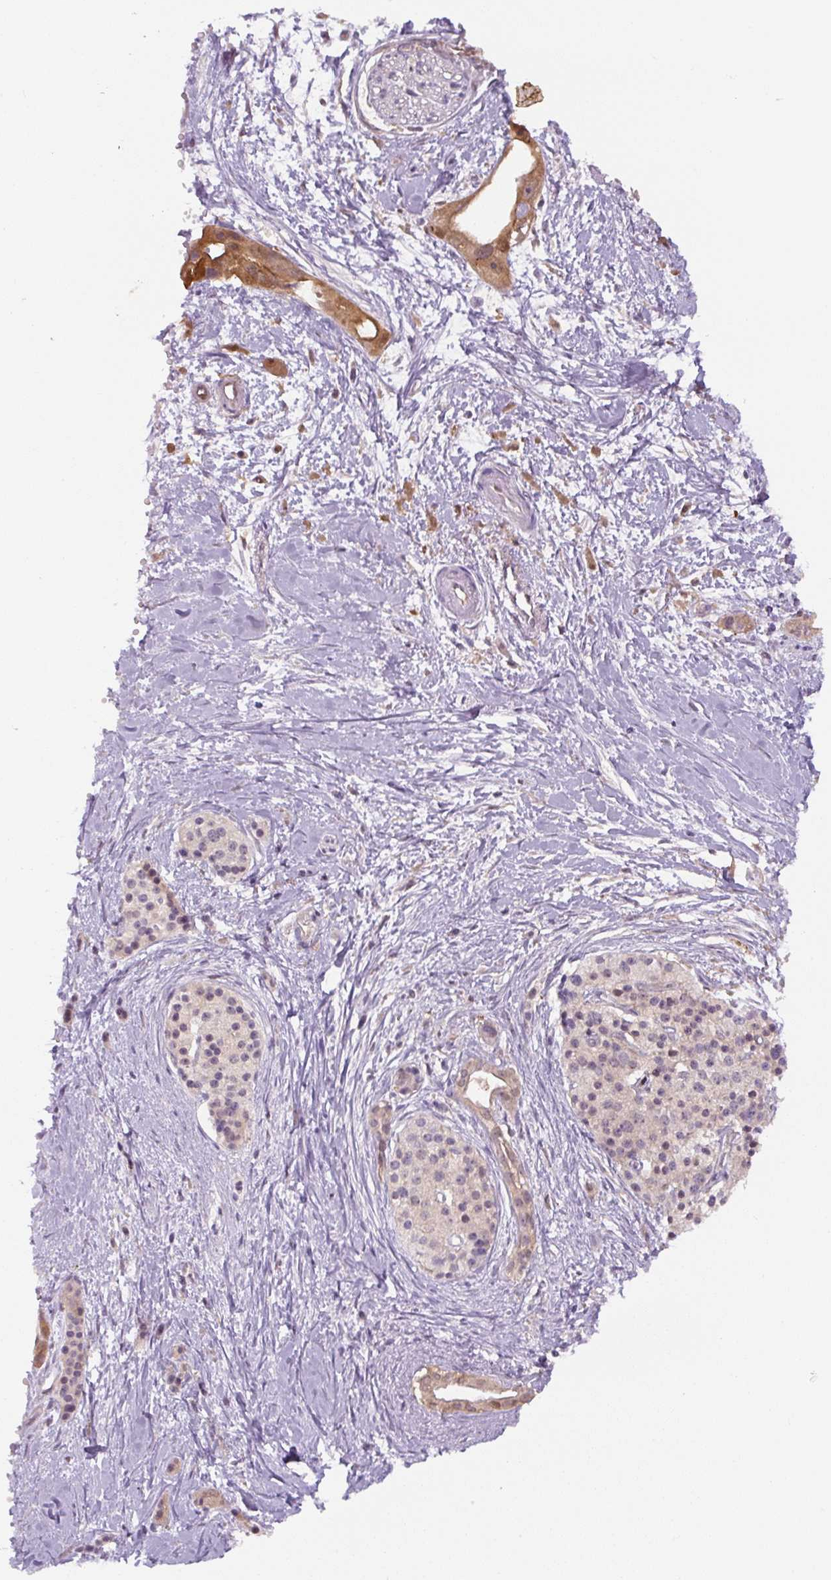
{"staining": {"intensity": "moderate", "quantity": "25%-75%", "location": "cytoplasmic/membranous"}, "tissue": "pancreatic cancer", "cell_type": "Tumor cells", "image_type": "cancer", "snomed": [{"axis": "morphology", "description": "Adenocarcinoma, NOS"}, {"axis": "topography", "description": "Pancreas"}], "caption": "Immunohistochemistry (IHC) image of neoplastic tissue: human pancreatic adenocarcinoma stained using immunohistochemistry (IHC) demonstrates medium levels of moderate protein expression localized specifically in the cytoplasmic/membranous of tumor cells, appearing as a cytoplasmic/membranous brown color.", "gene": "SPSB2", "patient": {"sex": "female", "age": 50}}